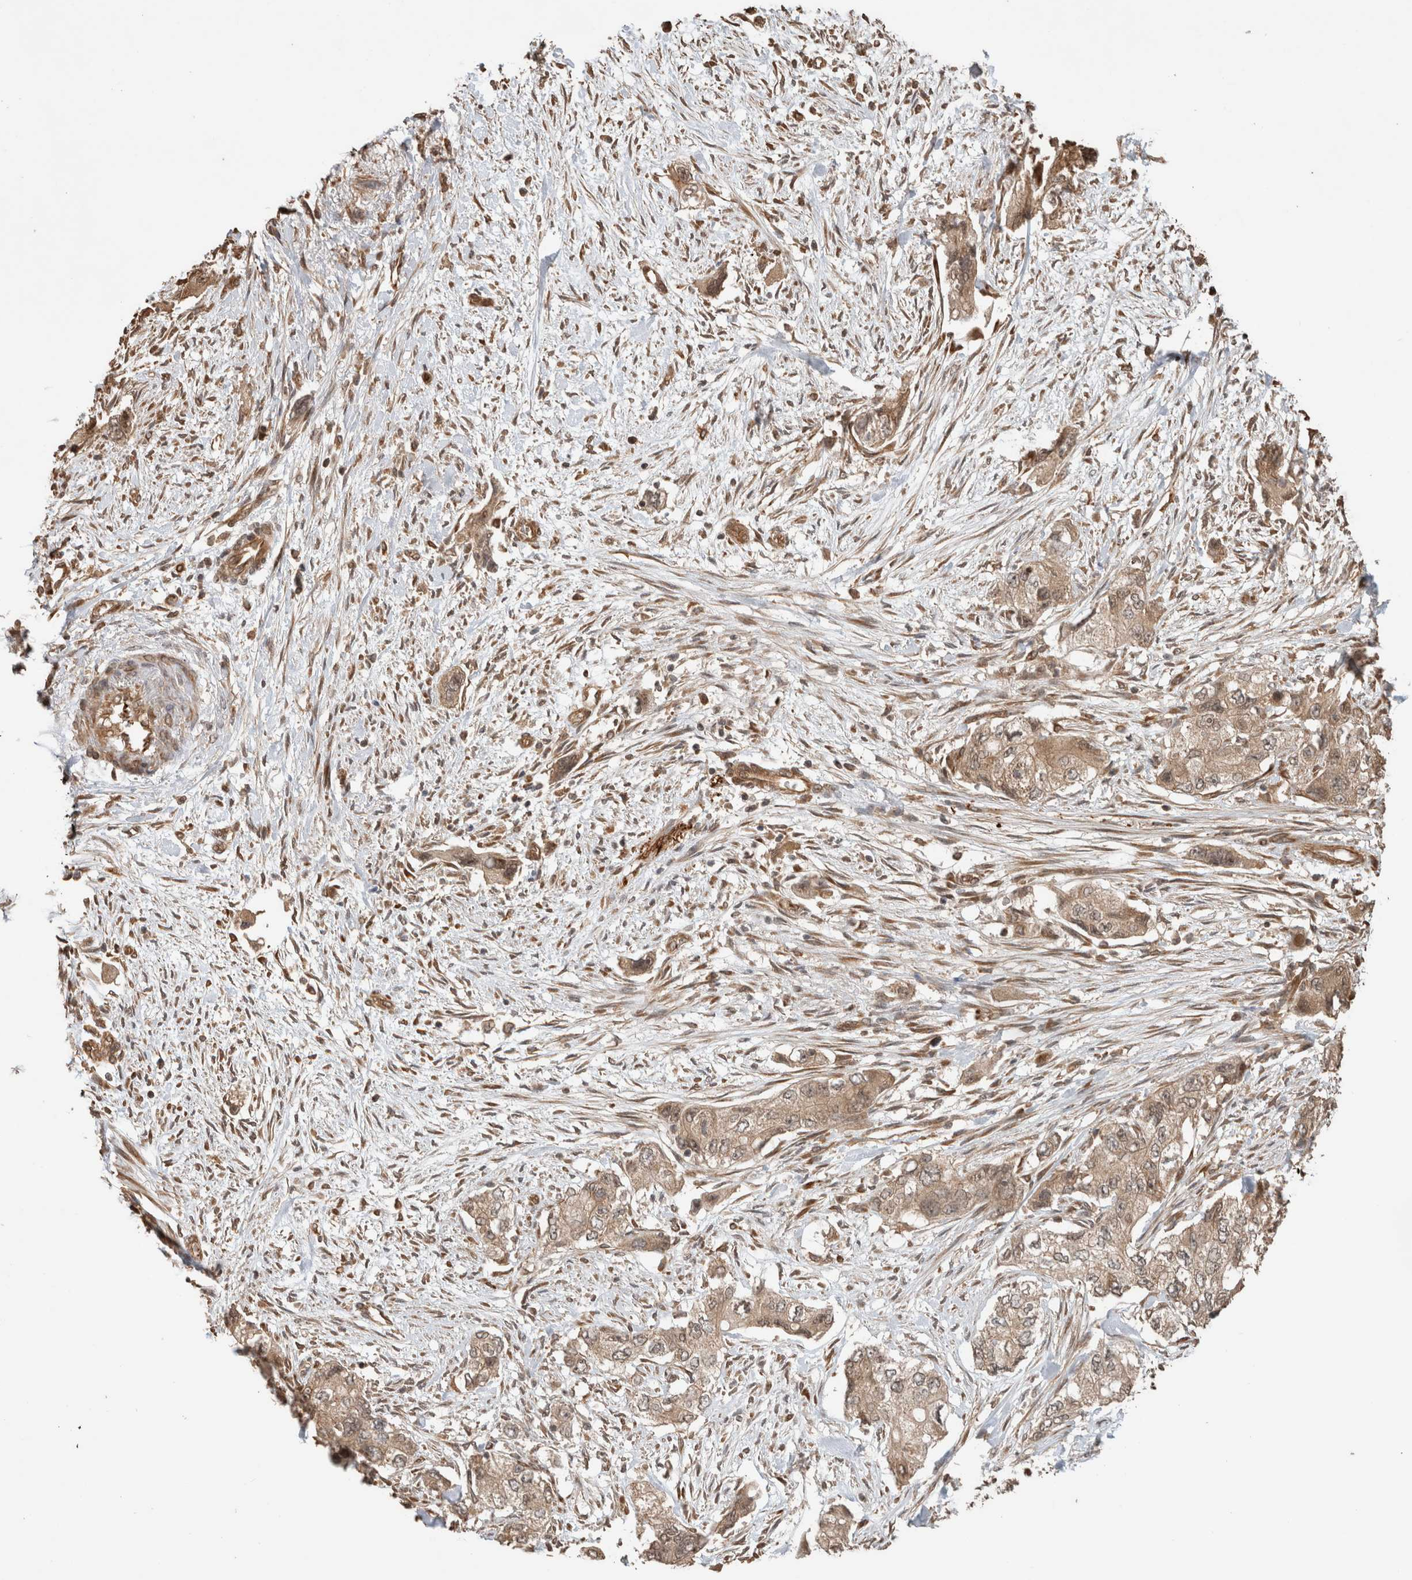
{"staining": {"intensity": "weak", "quantity": ">75%", "location": "cytoplasmic/membranous,nuclear"}, "tissue": "pancreatic cancer", "cell_type": "Tumor cells", "image_type": "cancer", "snomed": [{"axis": "morphology", "description": "Adenocarcinoma, NOS"}, {"axis": "topography", "description": "Pancreas"}], "caption": "Pancreatic cancer (adenocarcinoma) stained with DAB (3,3'-diaminobenzidine) immunohistochemistry exhibits low levels of weak cytoplasmic/membranous and nuclear positivity in about >75% of tumor cells.", "gene": "OTUD6B", "patient": {"sex": "female", "age": 73}}